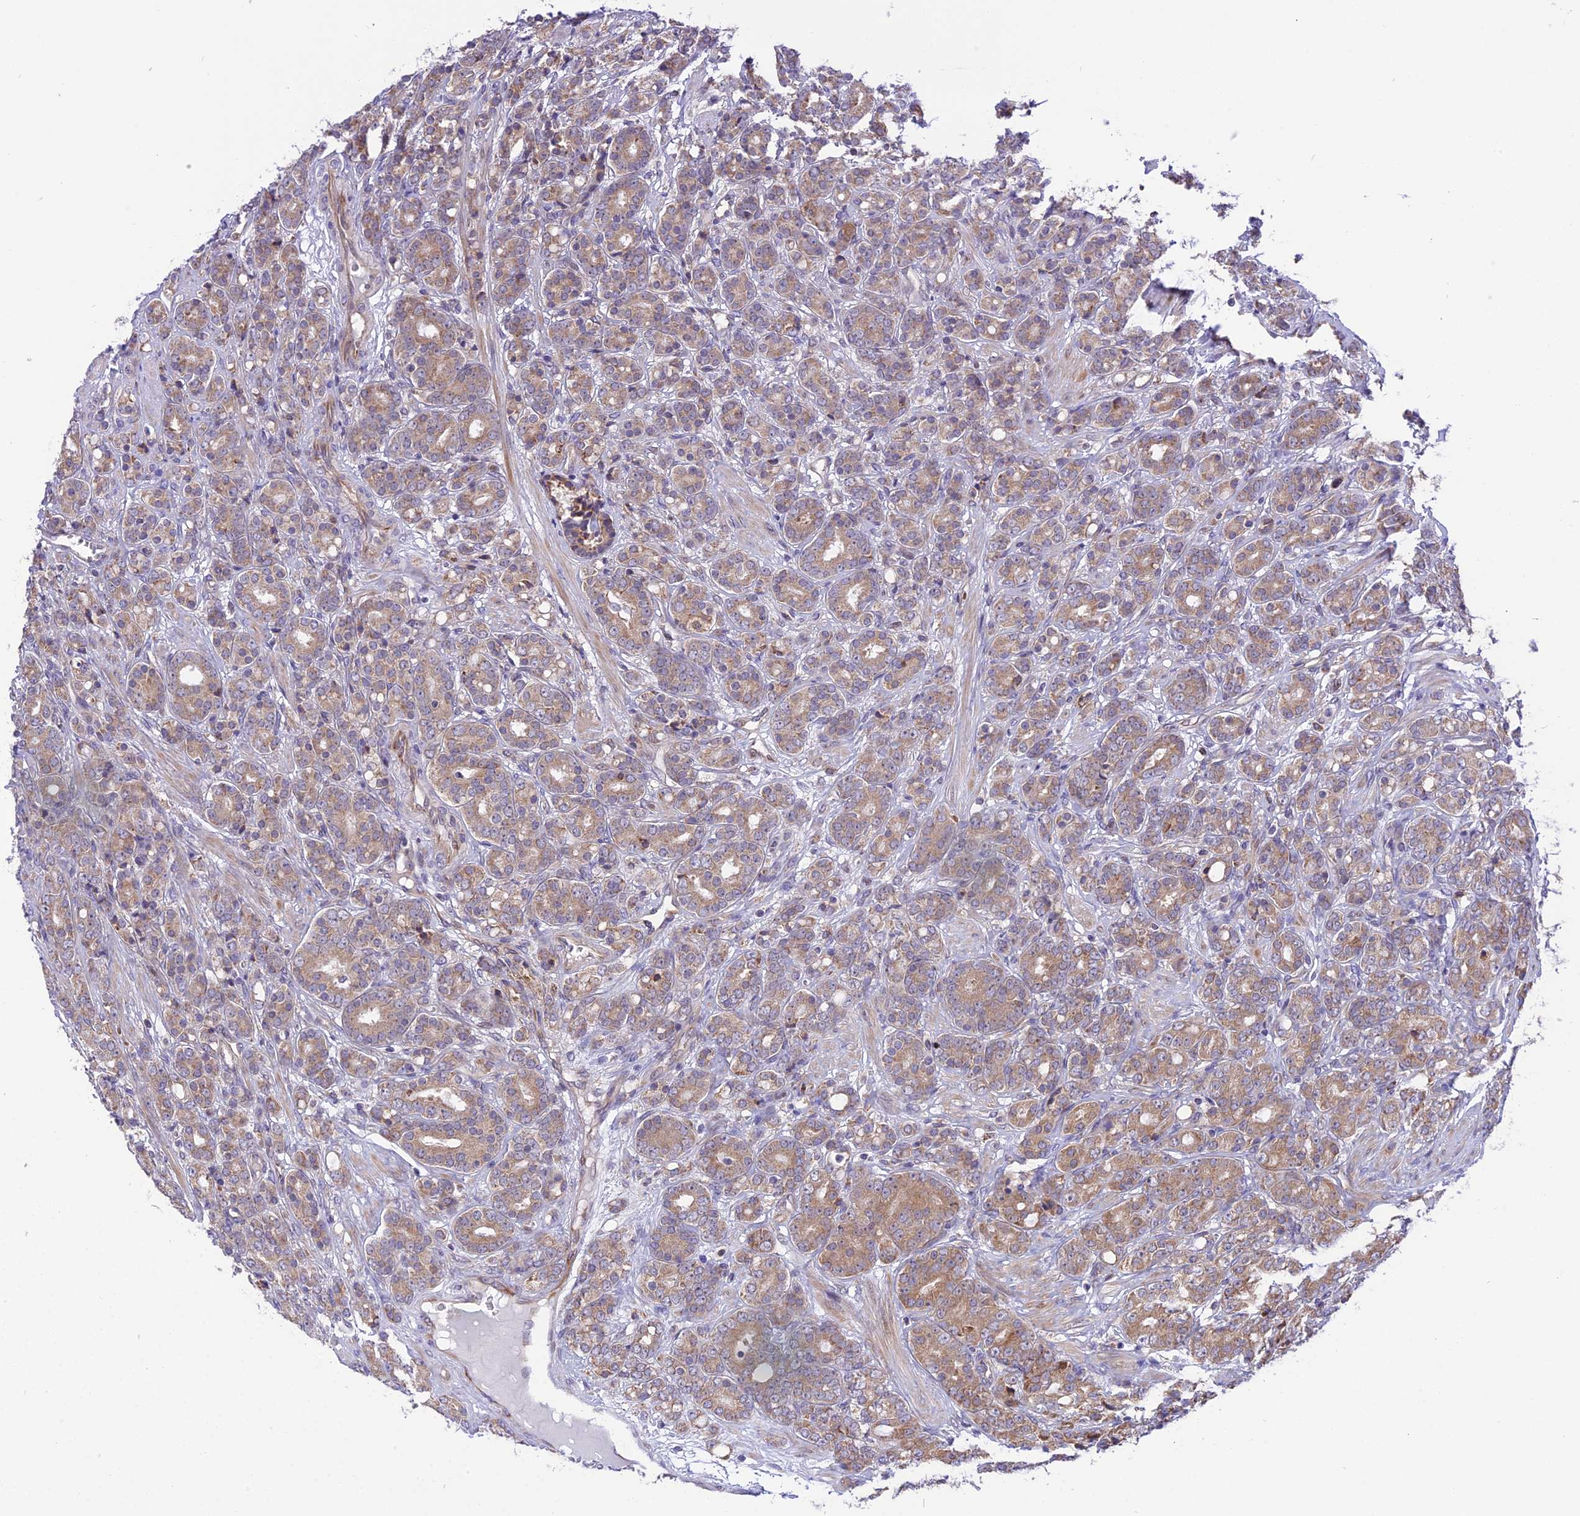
{"staining": {"intensity": "weak", "quantity": ">75%", "location": "cytoplasmic/membranous"}, "tissue": "prostate cancer", "cell_type": "Tumor cells", "image_type": "cancer", "snomed": [{"axis": "morphology", "description": "Adenocarcinoma, High grade"}, {"axis": "topography", "description": "Prostate"}], "caption": "Immunohistochemistry (IHC) of prostate cancer reveals low levels of weak cytoplasmic/membranous staining in approximately >75% of tumor cells.", "gene": "ARMCX6", "patient": {"sex": "male", "age": 62}}